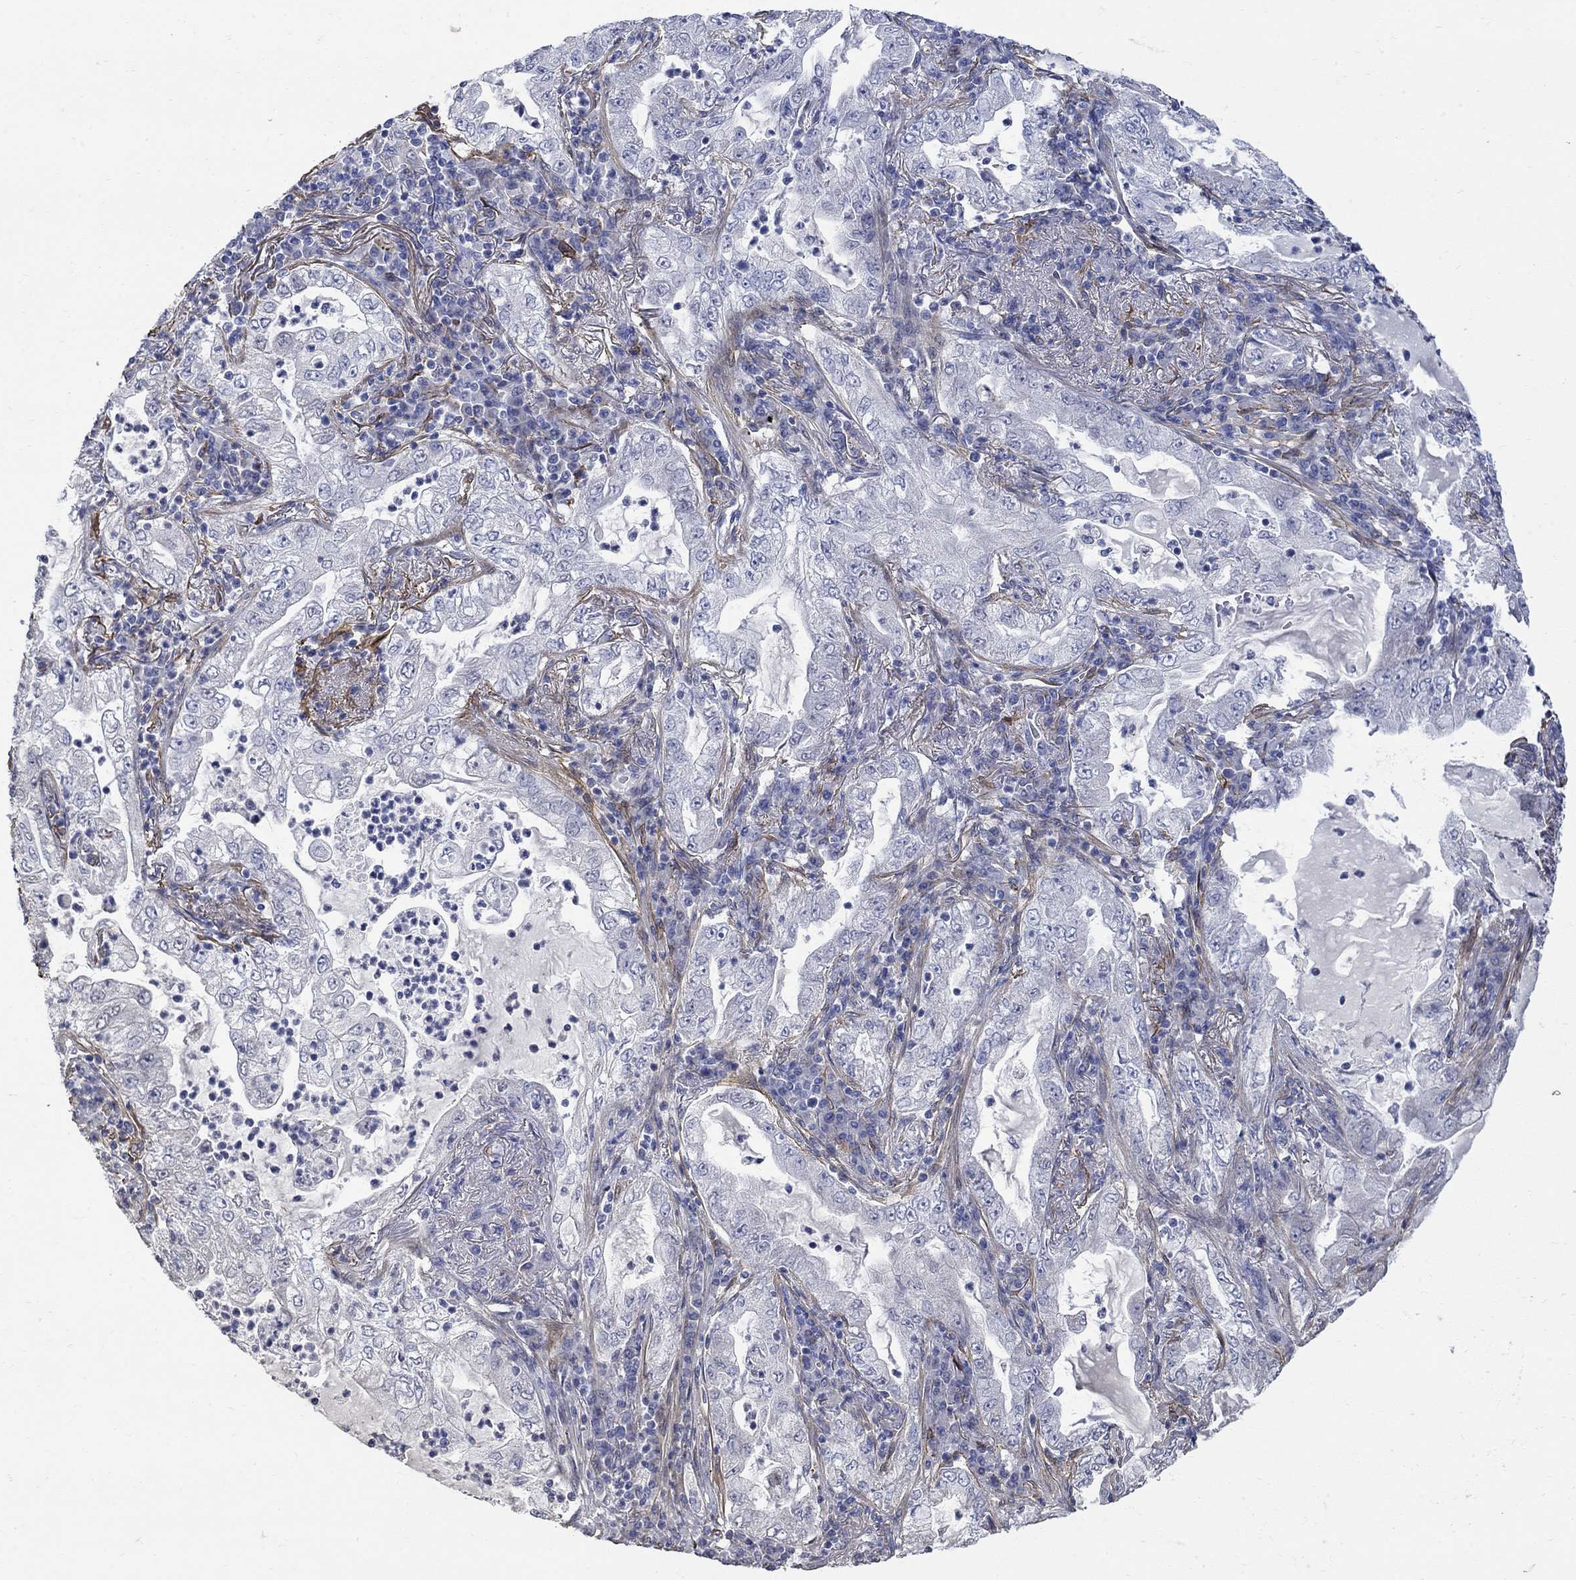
{"staining": {"intensity": "negative", "quantity": "none", "location": "none"}, "tissue": "lung cancer", "cell_type": "Tumor cells", "image_type": "cancer", "snomed": [{"axis": "morphology", "description": "Adenocarcinoma, NOS"}, {"axis": "topography", "description": "Lung"}], "caption": "DAB (3,3'-diaminobenzidine) immunohistochemical staining of human lung cancer (adenocarcinoma) demonstrates no significant positivity in tumor cells. Brightfield microscopy of immunohistochemistry stained with DAB (brown) and hematoxylin (blue), captured at high magnification.", "gene": "TGM2", "patient": {"sex": "female", "age": 73}}